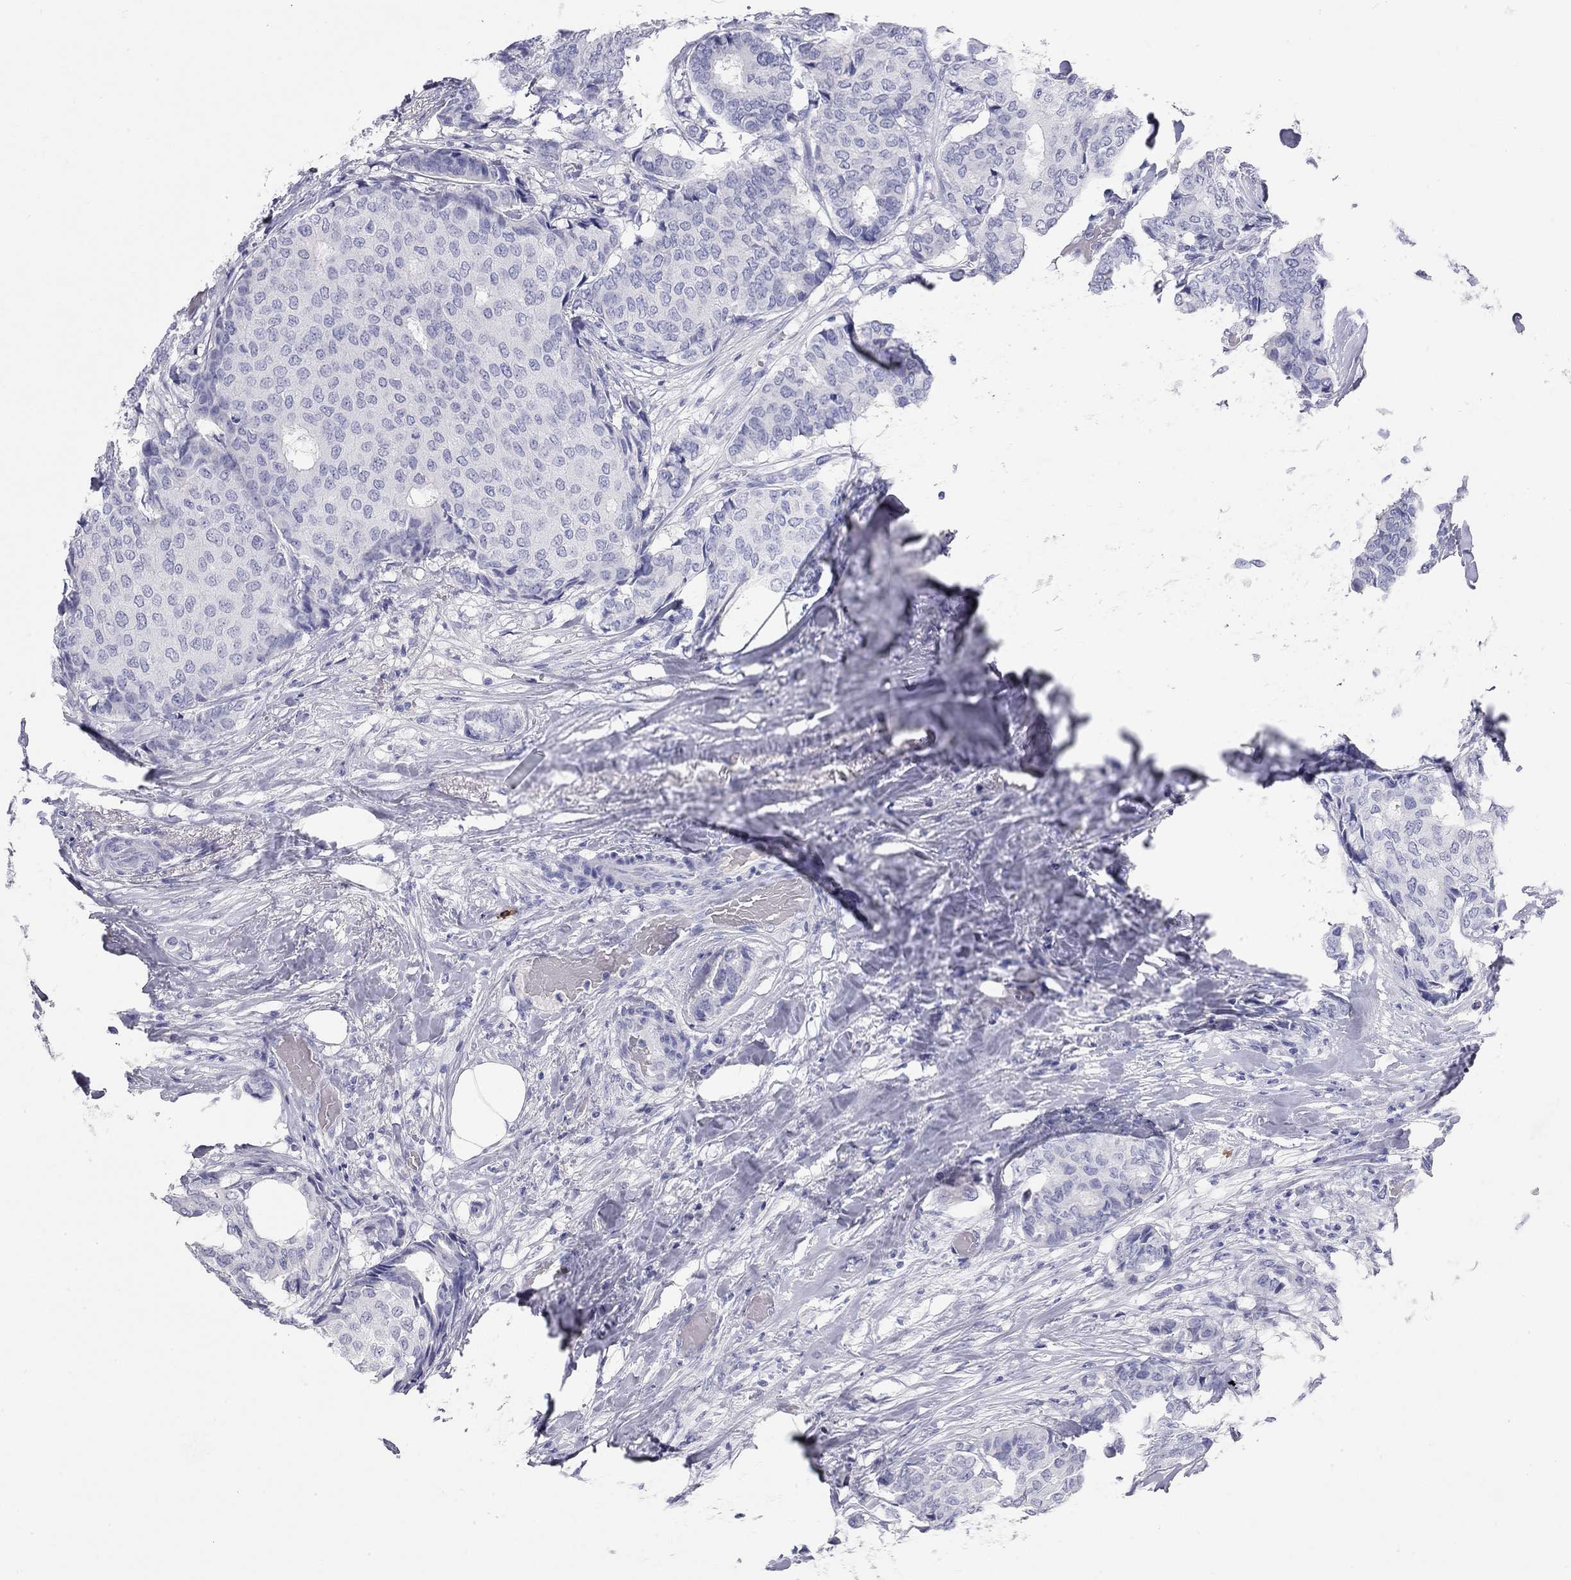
{"staining": {"intensity": "negative", "quantity": "none", "location": "none"}, "tissue": "breast cancer", "cell_type": "Tumor cells", "image_type": "cancer", "snomed": [{"axis": "morphology", "description": "Duct carcinoma"}, {"axis": "topography", "description": "Breast"}], "caption": "Photomicrograph shows no protein expression in tumor cells of breast cancer (intraductal carcinoma) tissue.", "gene": "PHOX2B", "patient": {"sex": "female", "age": 75}}